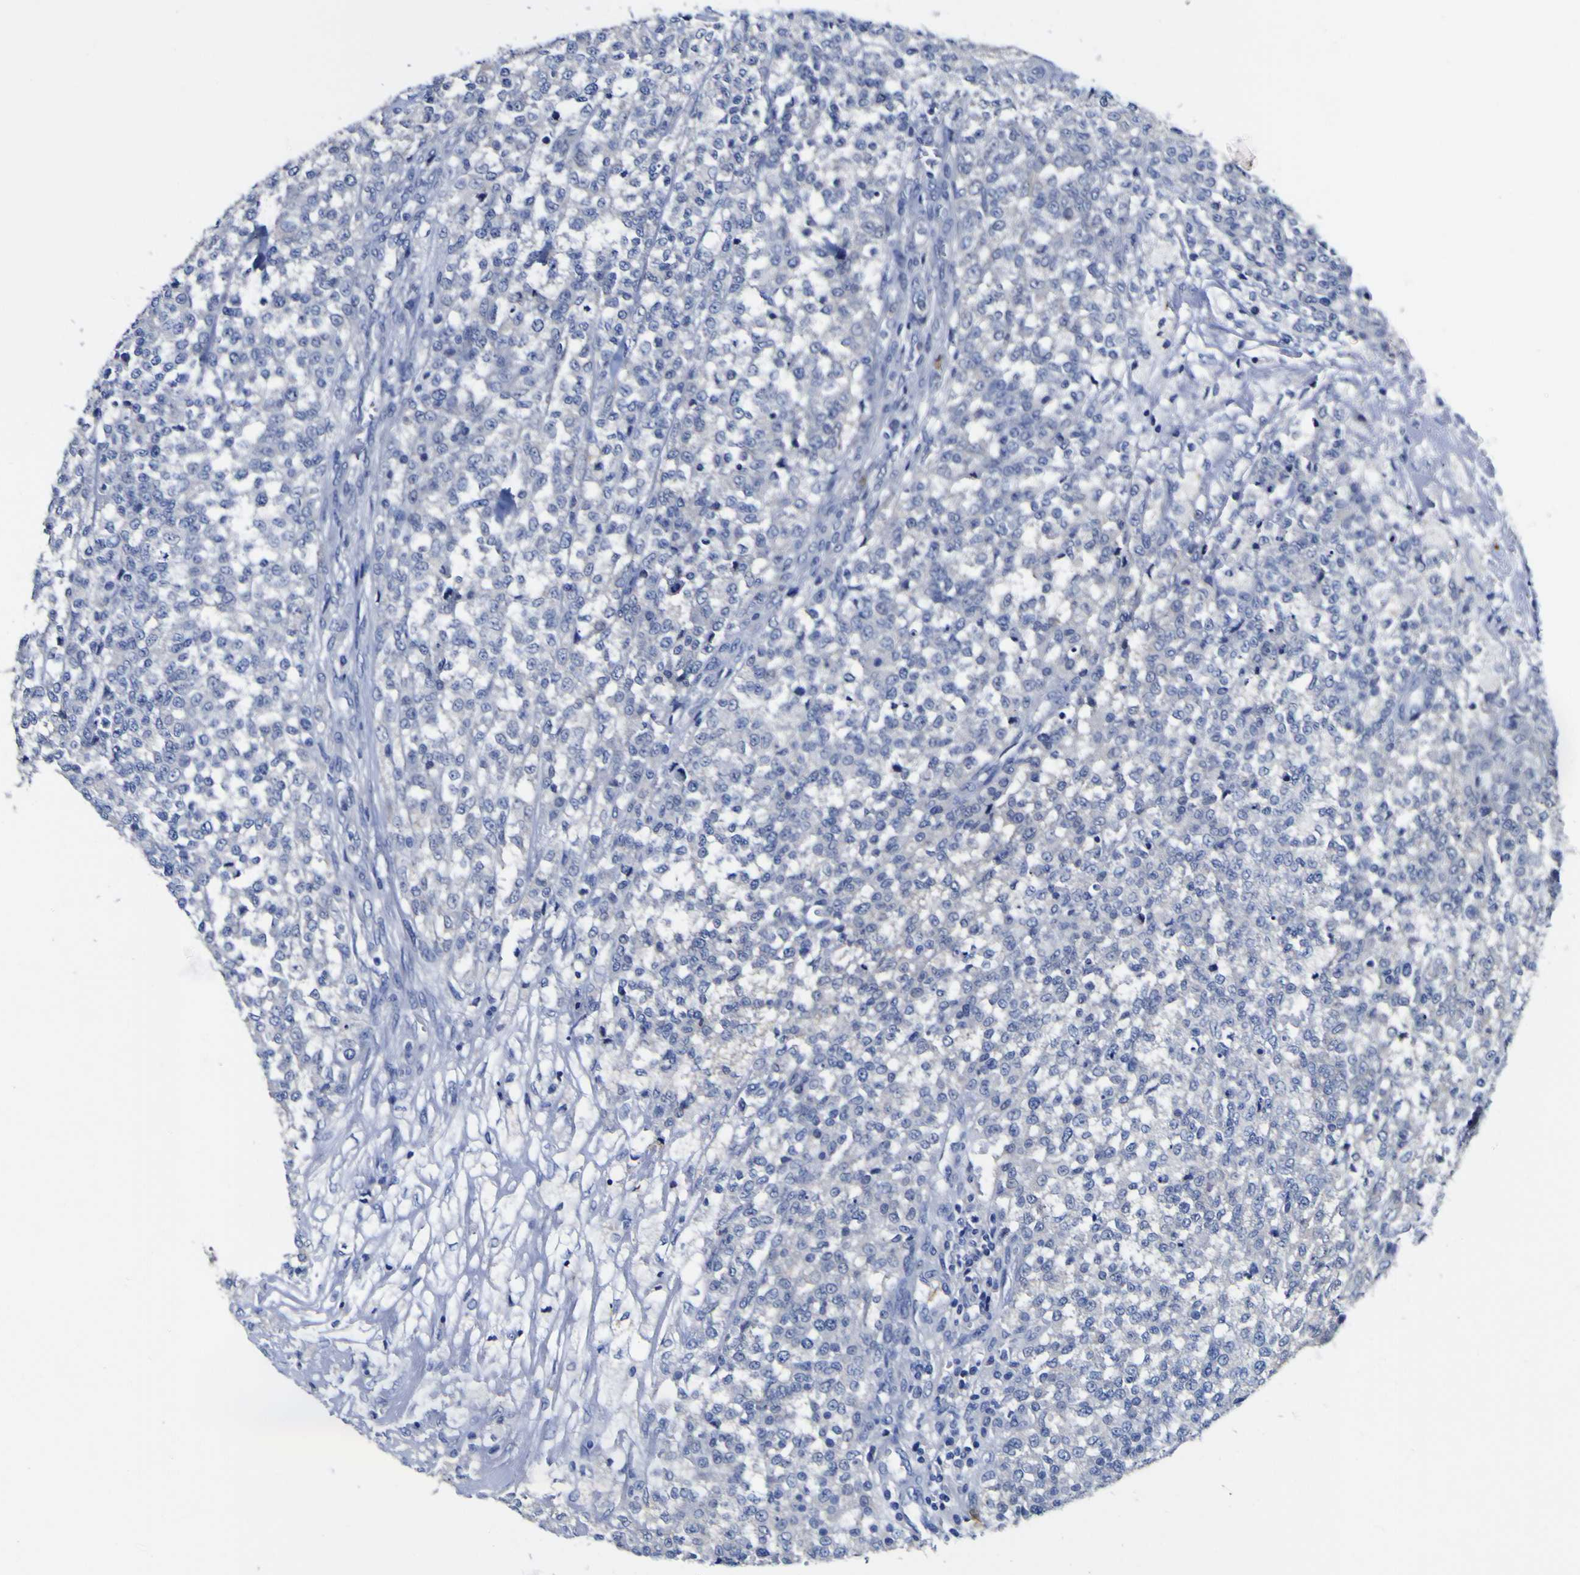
{"staining": {"intensity": "negative", "quantity": "none", "location": "none"}, "tissue": "testis cancer", "cell_type": "Tumor cells", "image_type": "cancer", "snomed": [{"axis": "morphology", "description": "Seminoma, NOS"}, {"axis": "topography", "description": "Testis"}], "caption": "Immunohistochemistry (IHC) of testis seminoma displays no expression in tumor cells.", "gene": "CASP6", "patient": {"sex": "male", "age": 59}}